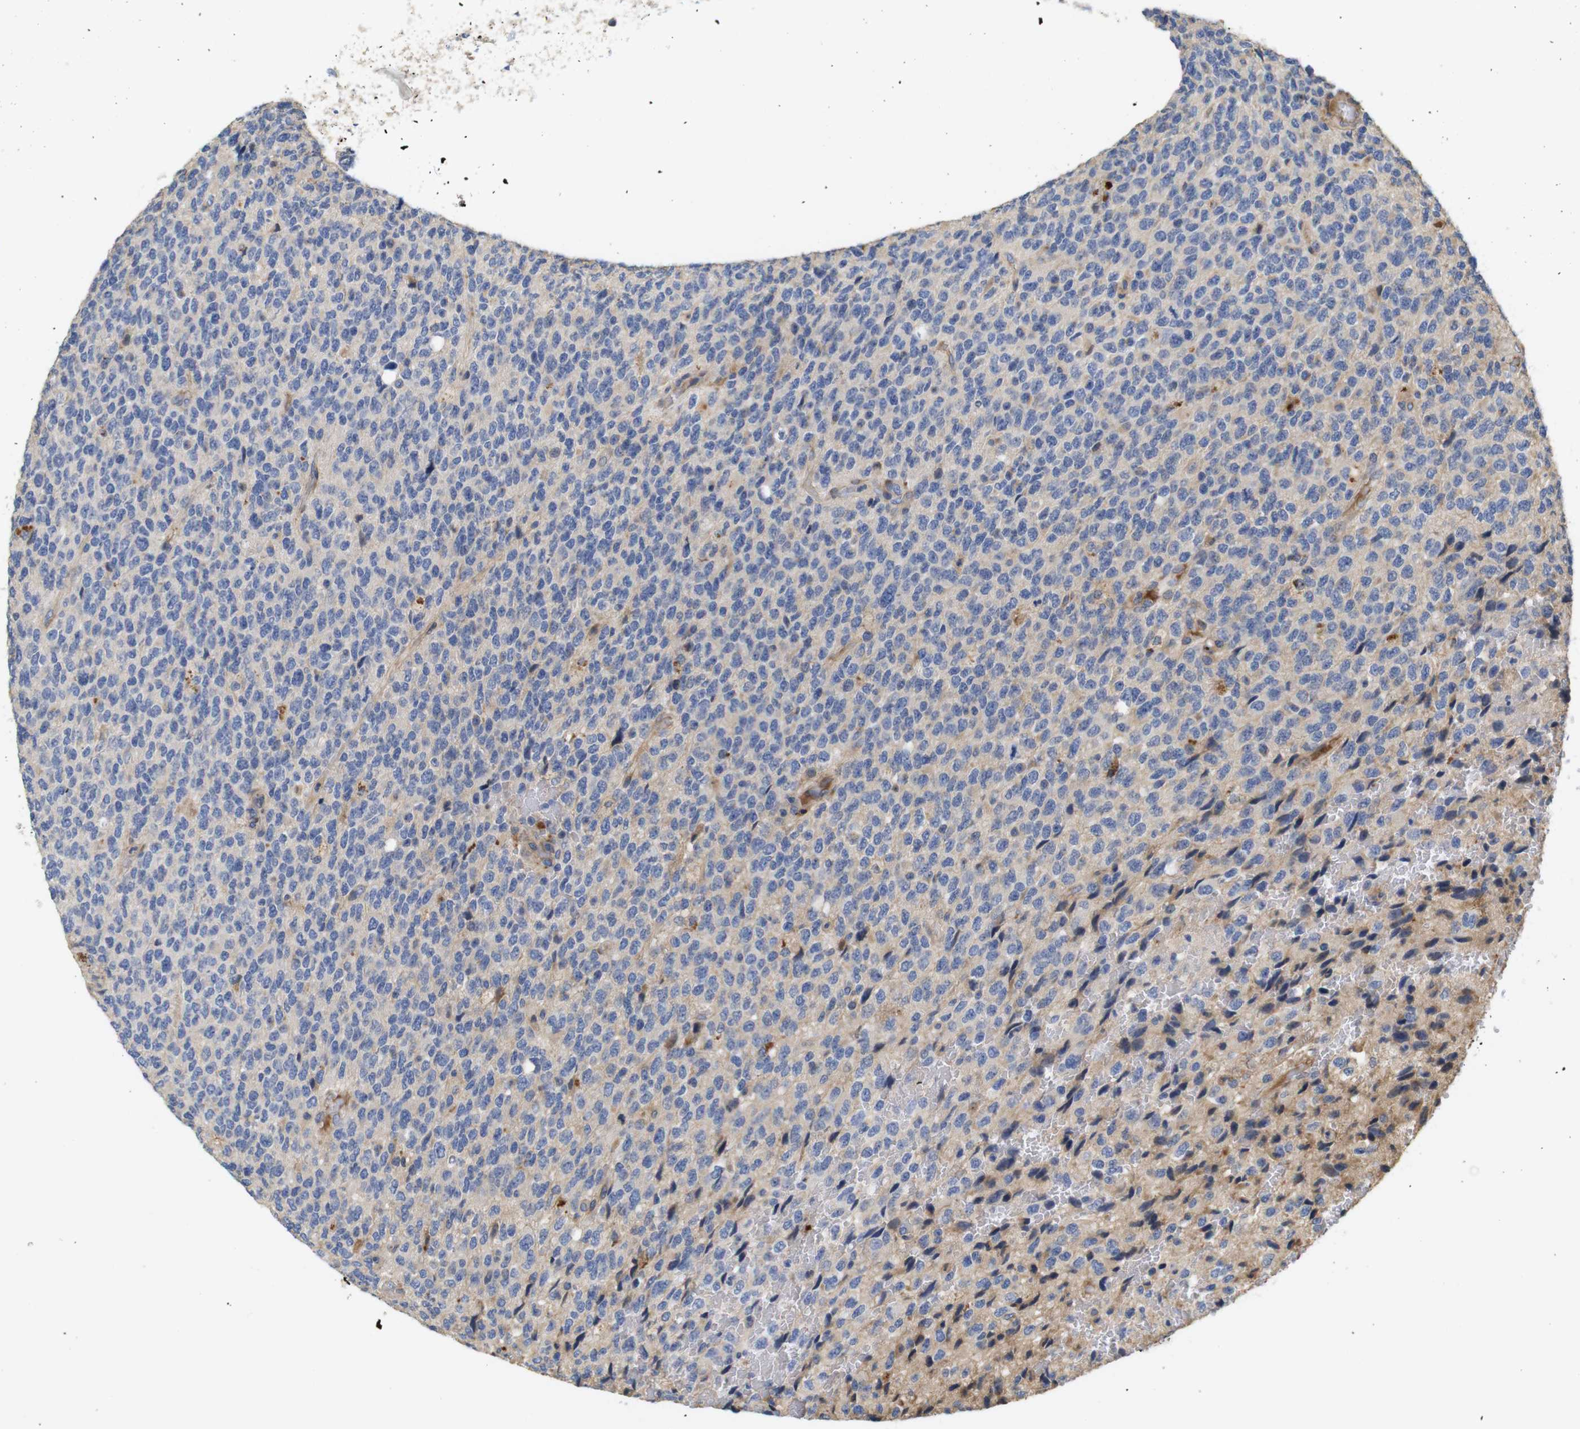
{"staining": {"intensity": "negative", "quantity": "none", "location": "none"}, "tissue": "glioma", "cell_type": "Tumor cells", "image_type": "cancer", "snomed": [{"axis": "morphology", "description": "Glioma, malignant, High grade"}, {"axis": "topography", "description": "pancreas cauda"}], "caption": "Glioma stained for a protein using immunohistochemistry demonstrates no positivity tumor cells.", "gene": "SPRY3", "patient": {"sex": "male", "age": 60}}